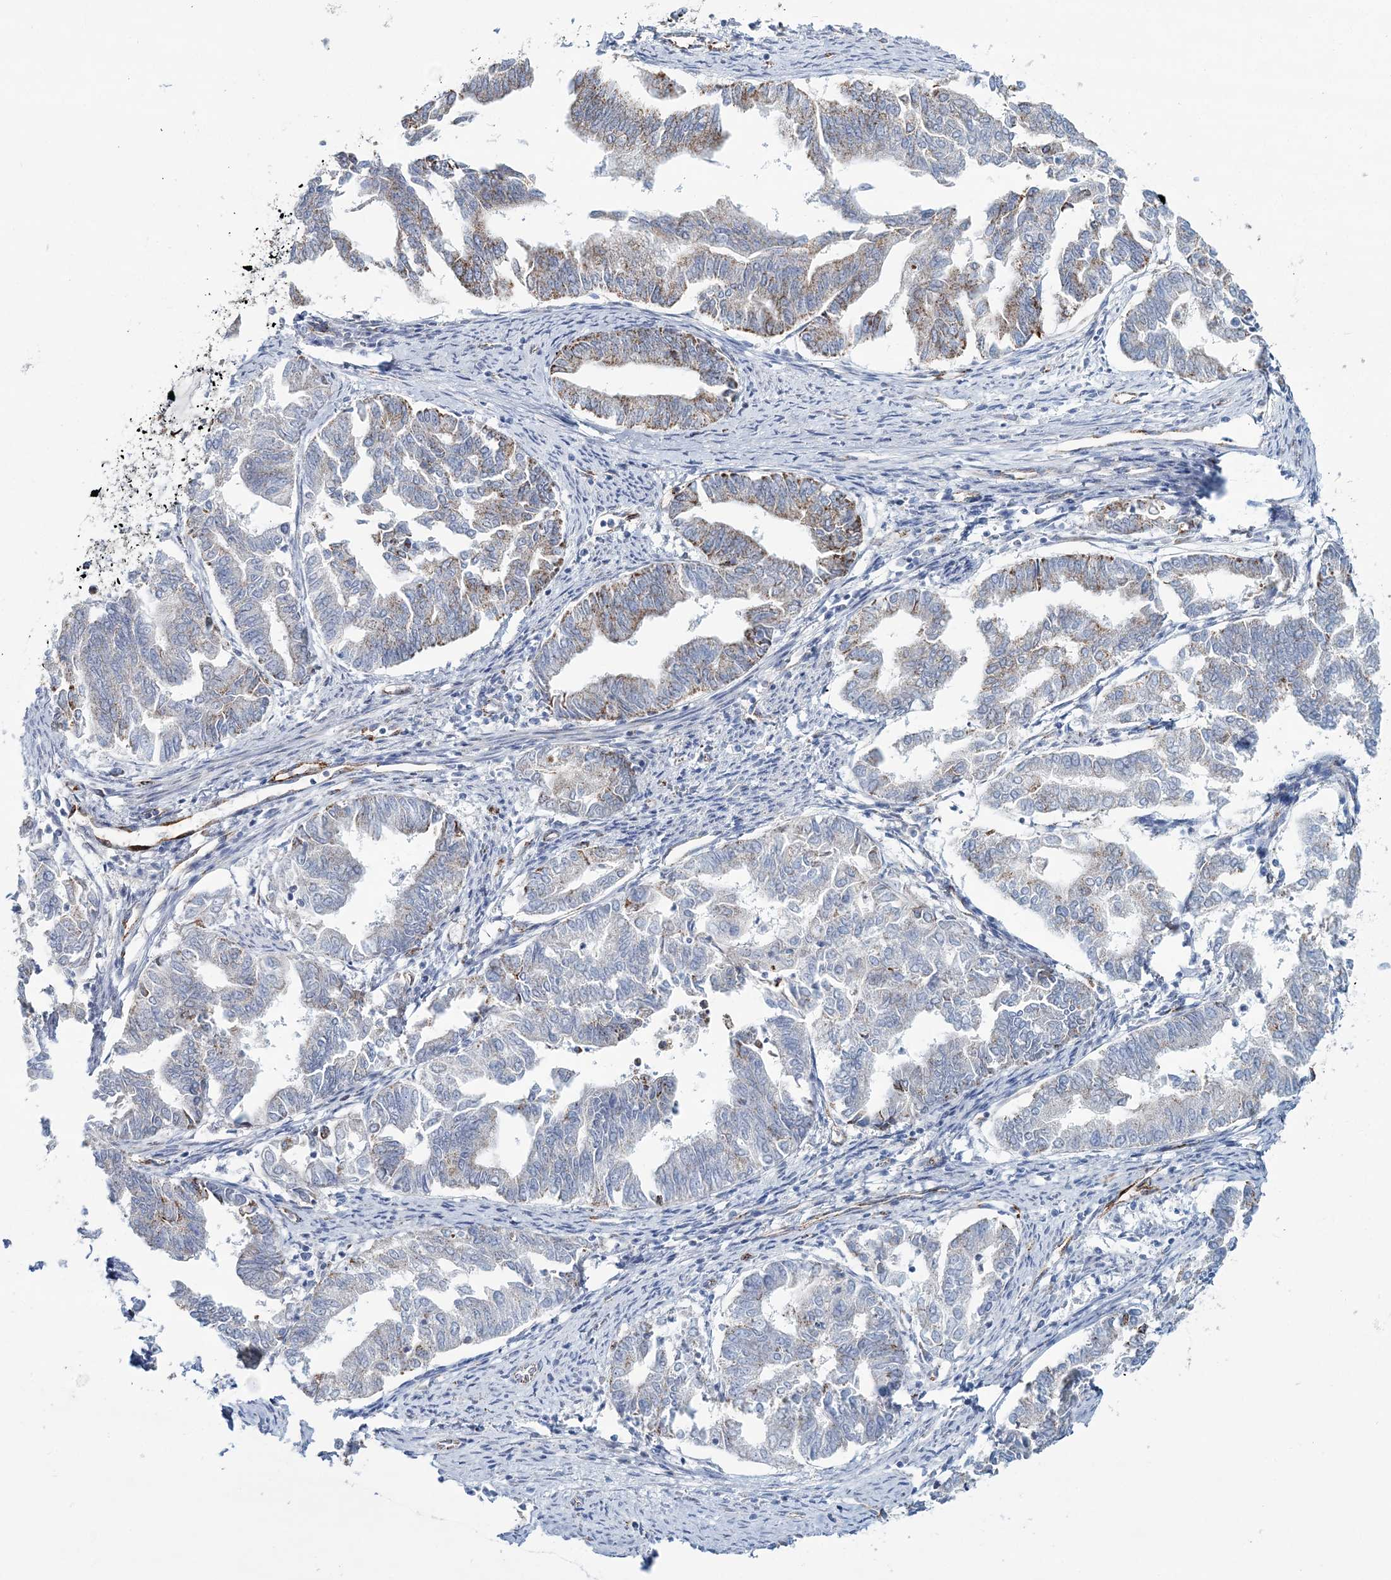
{"staining": {"intensity": "weak", "quantity": "25%-75%", "location": "cytoplasmic/membranous"}, "tissue": "endometrial cancer", "cell_type": "Tumor cells", "image_type": "cancer", "snomed": [{"axis": "morphology", "description": "Adenocarcinoma, NOS"}, {"axis": "topography", "description": "Endometrium"}], "caption": "Adenocarcinoma (endometrial) stained for a protein (brown) demonstrates weak cytoplasmic/membranous positive positivity in about 25%-75% of tumor cells.", "gene": "ARHGAP6", "patient": {"sex": "female", "age": 79}}